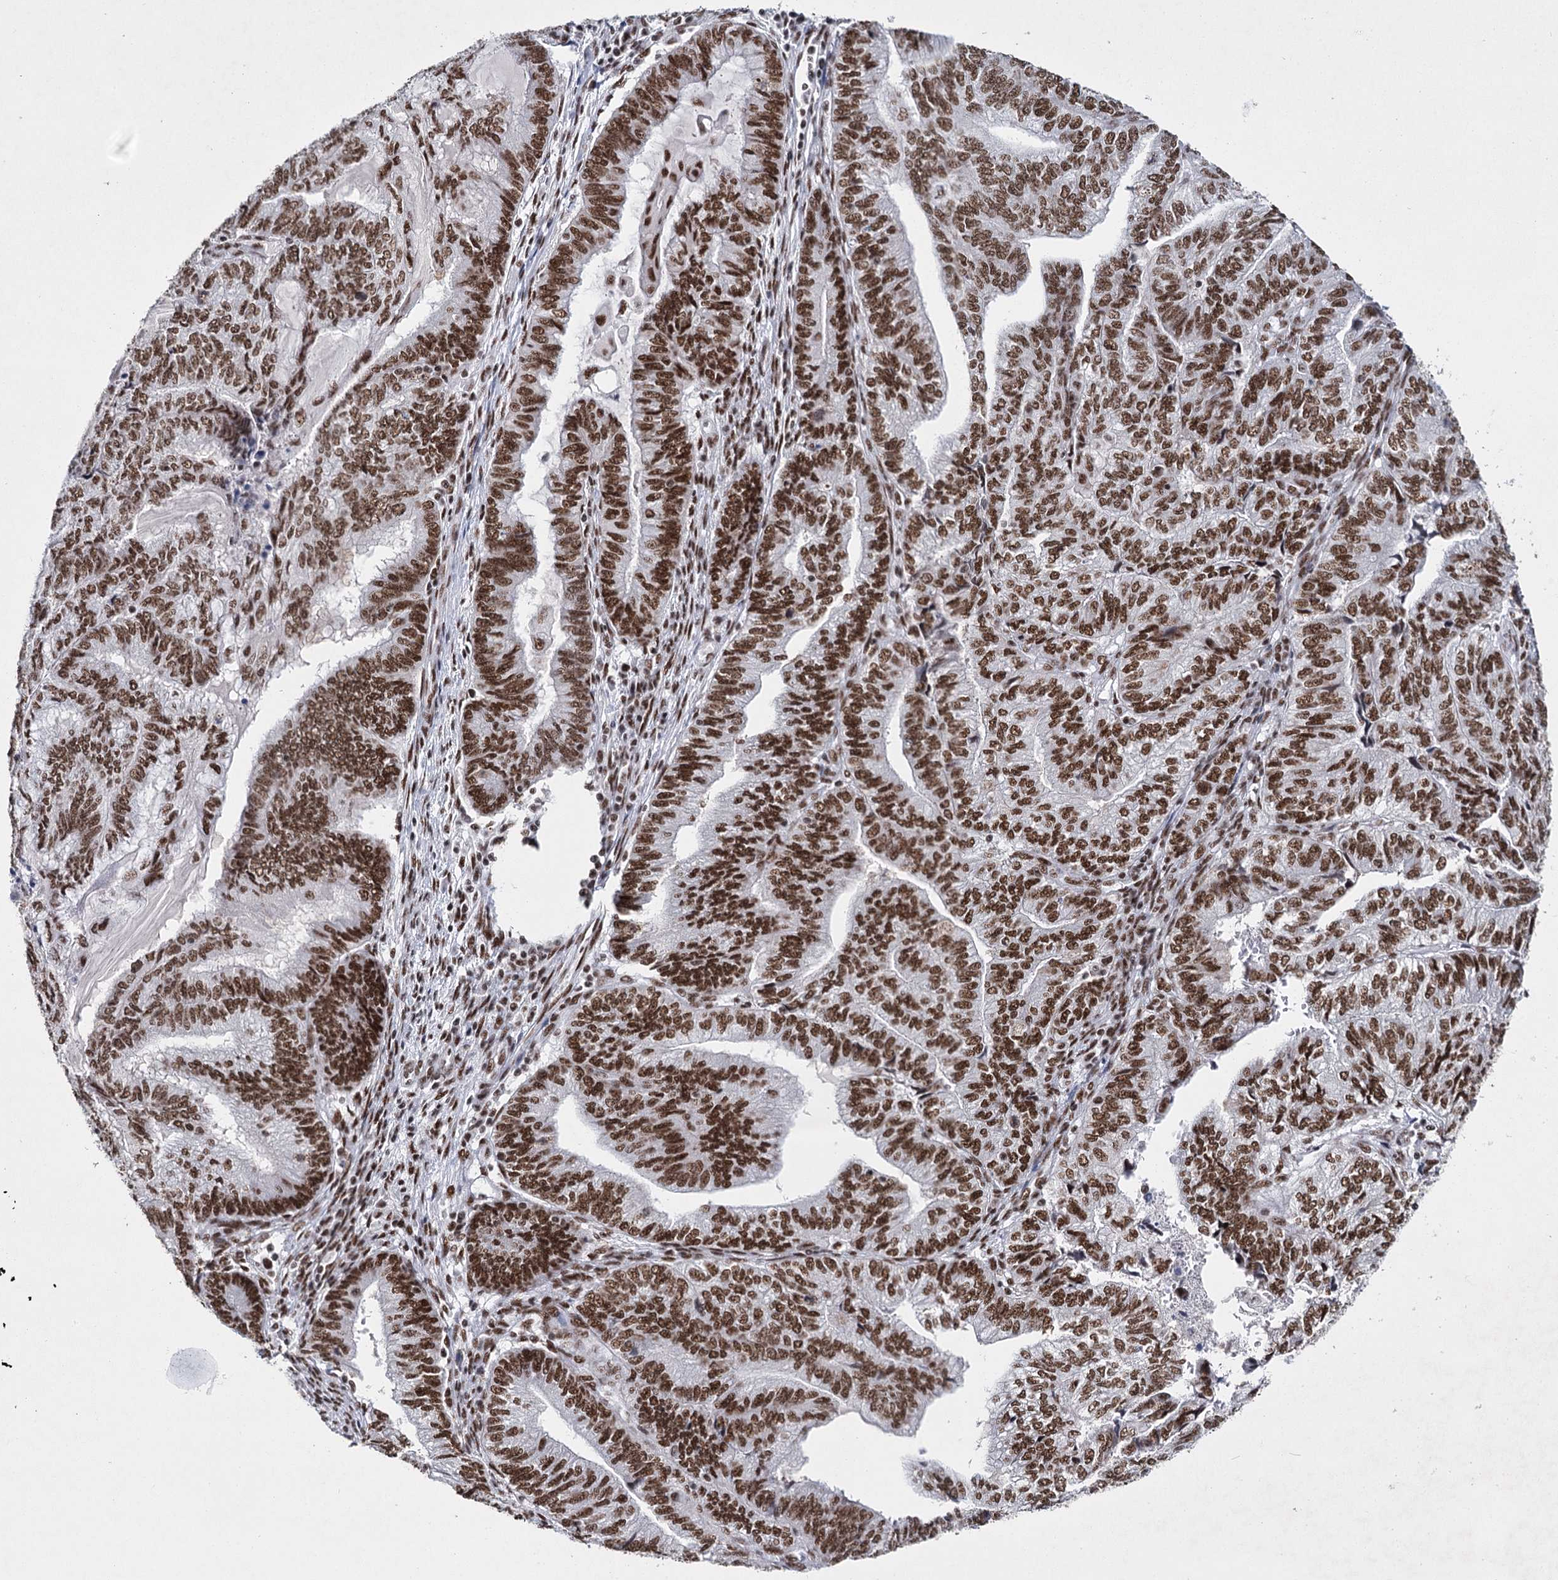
{"staining": {"intensity": "strong", "quantity": ">75%", "location": "nuclear"}, "tissue": "endometrial cancer", "cell_type": "Tumor cells", "image_type": "cancer", "snomed": [{"axis": "morphology", "description": "Adenocarcinoma, NOS"}, {"axis": "topography", "description": "Uterus"}, {"axis": "topography", "description": "Endometrium"}], "caption": "Immunohistochemistry photomicrograph of adenocarcinoma (endometrial) stained for a protein (brown), which shows high levels of strong nuclear expression in approximately >75% of tumor cells.", "gene": "SCAF8", "patient": {"sex": "female", "age": 70}}